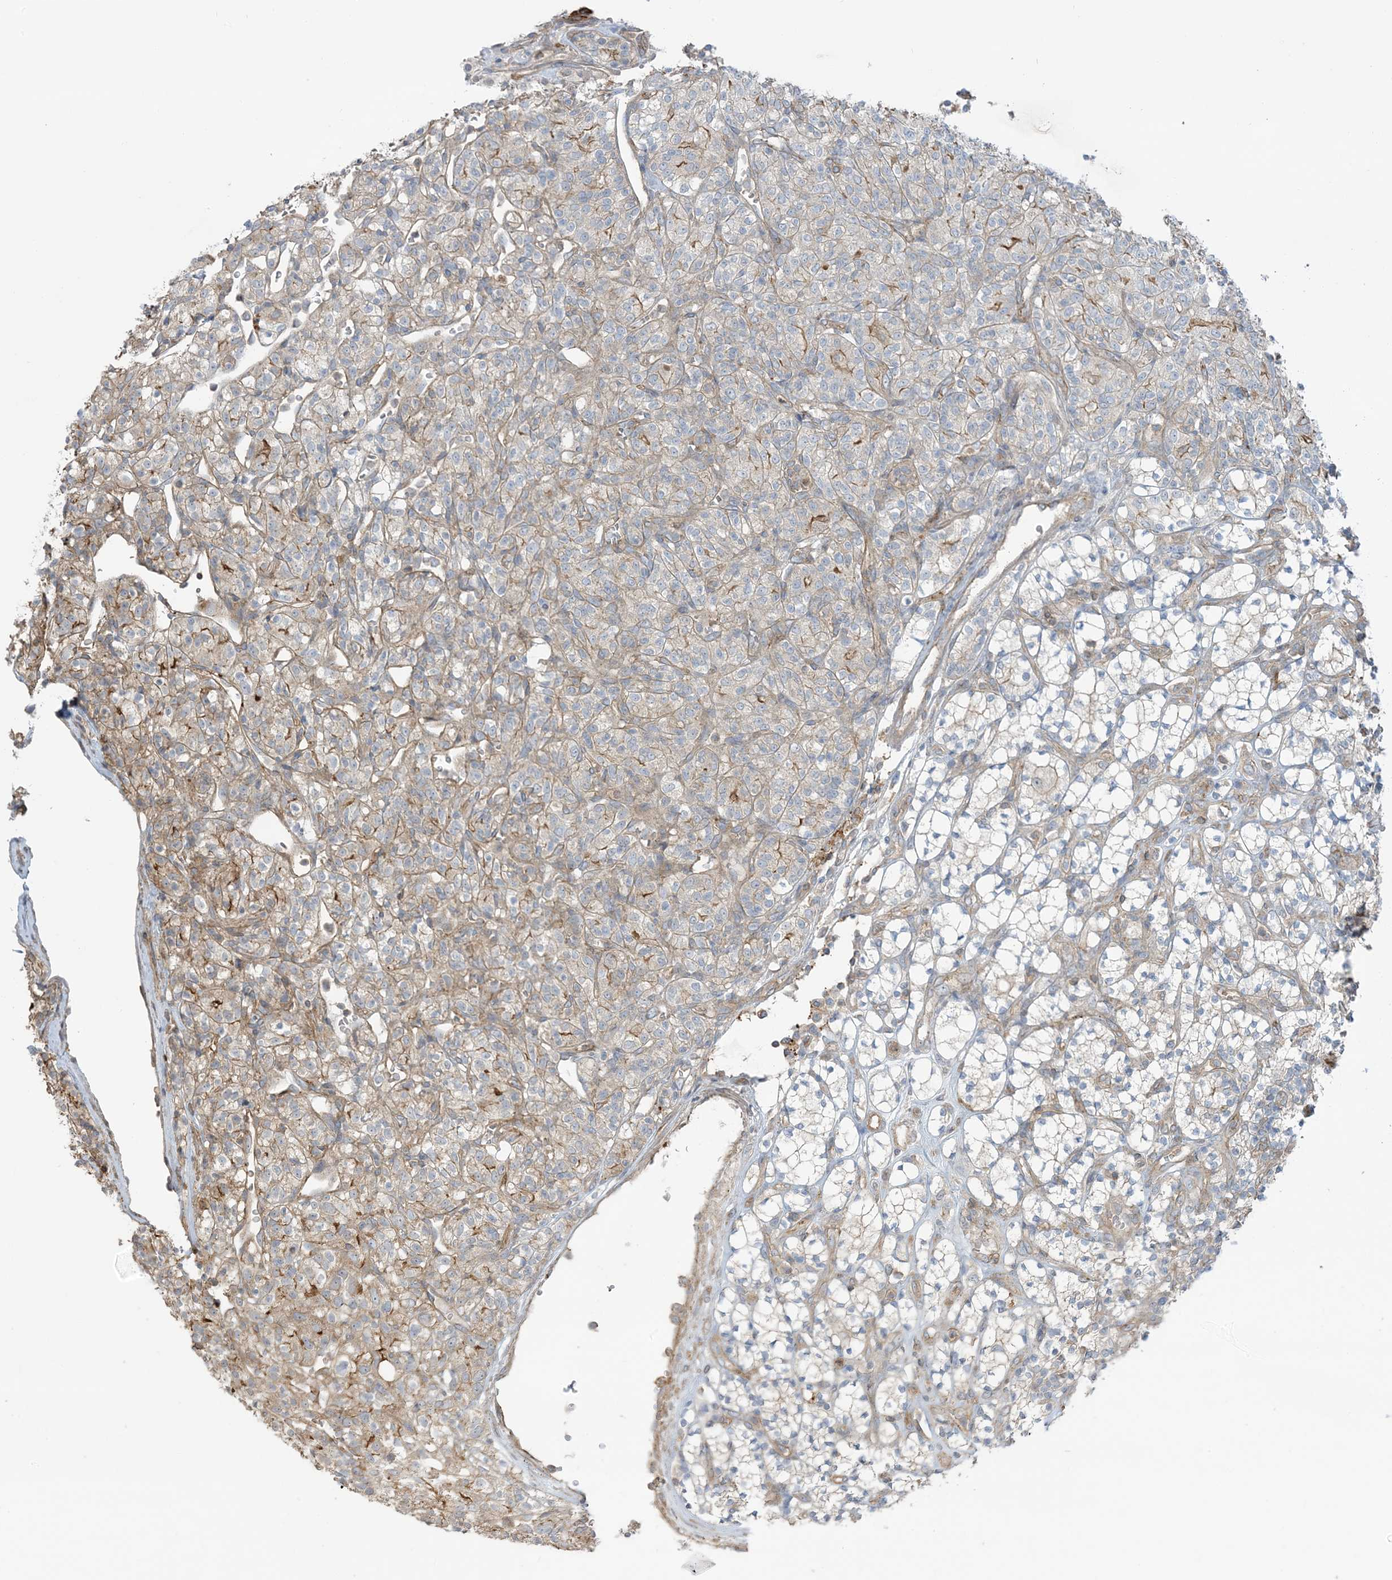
{"staining": {"intensity": "moderate", "quantity": "<25%", "location": "cytoplasmic/membranous"}, "tissue": "renal cancer", "cell_type": "Tumor cells", "image_type": "cancer", "snomed": [{"axis": "morphology", "description": "Adenocarcinoma, NOS"}, {"axis": "topography", "description": "Kidney"}], "caption": "A brown stain shows moderate cytoplasmic/membranous staining of a protein in renal adenocarcinoma tumor cells. (DAB (3,3'-diaminobenzidine) IHC, brown staining for protein, blue staining for nuclei).", "gene": "ICMT", "patient": {"sex": "male", "age": 77}}